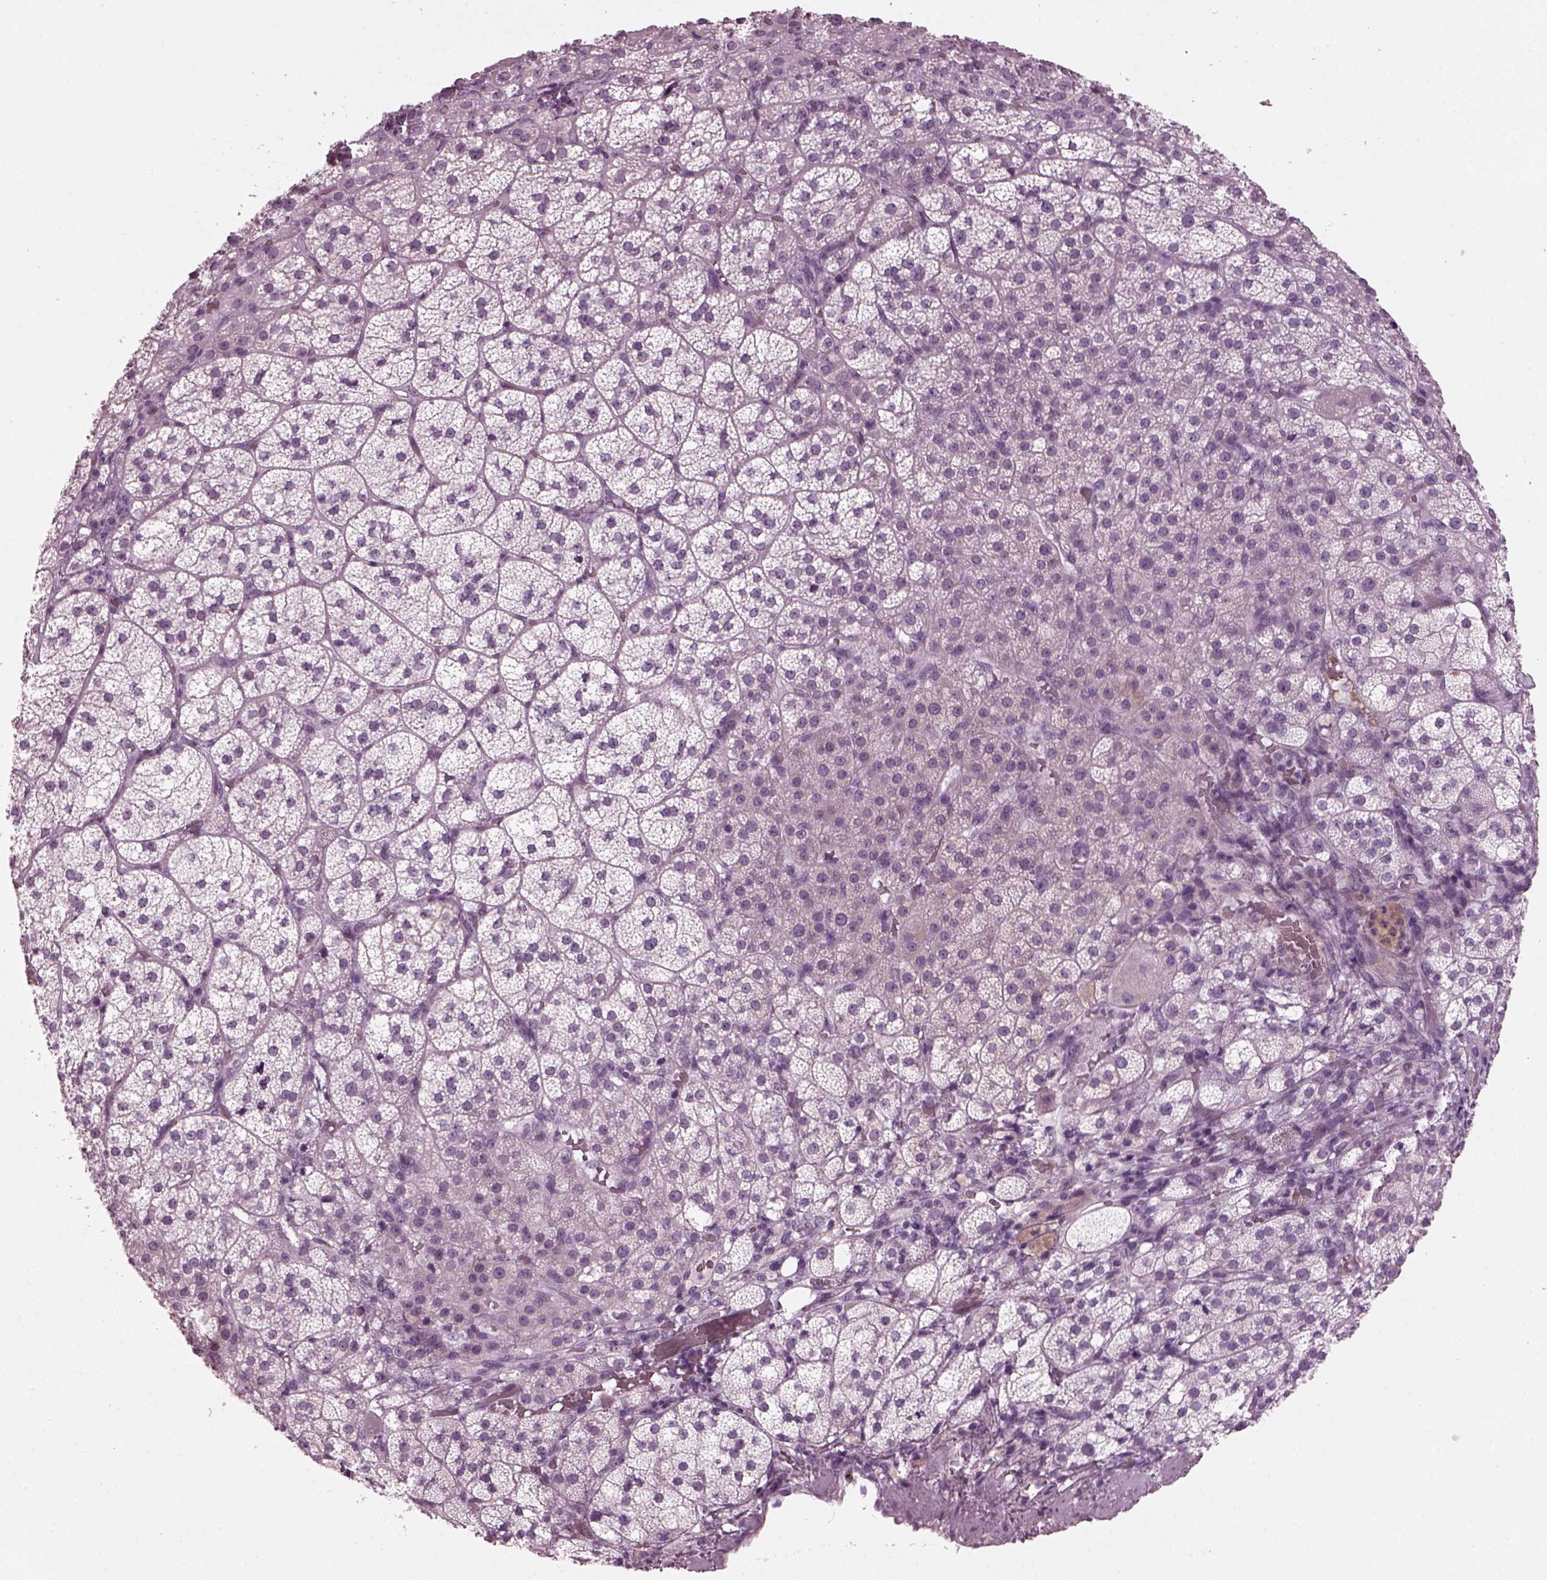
{"staining": {"intensity": "negative", "quantity": "none", "location": "none"}, "tissue": "adrenal gland", "cell_type": "Glandular cells", "image_type": "normal", "snomed": [{"axis": "morphology", "description": "Normal tissue, NOS"}, {"axis": "topography", "description": "Adrenal gland"}], "caption": "Immunohistochemistry (IHC) of normal adrenal gland exhibits no staining in glandular cells.", "gene": "DPYSL5", "patient": {"sex": "female", "age": 60}}